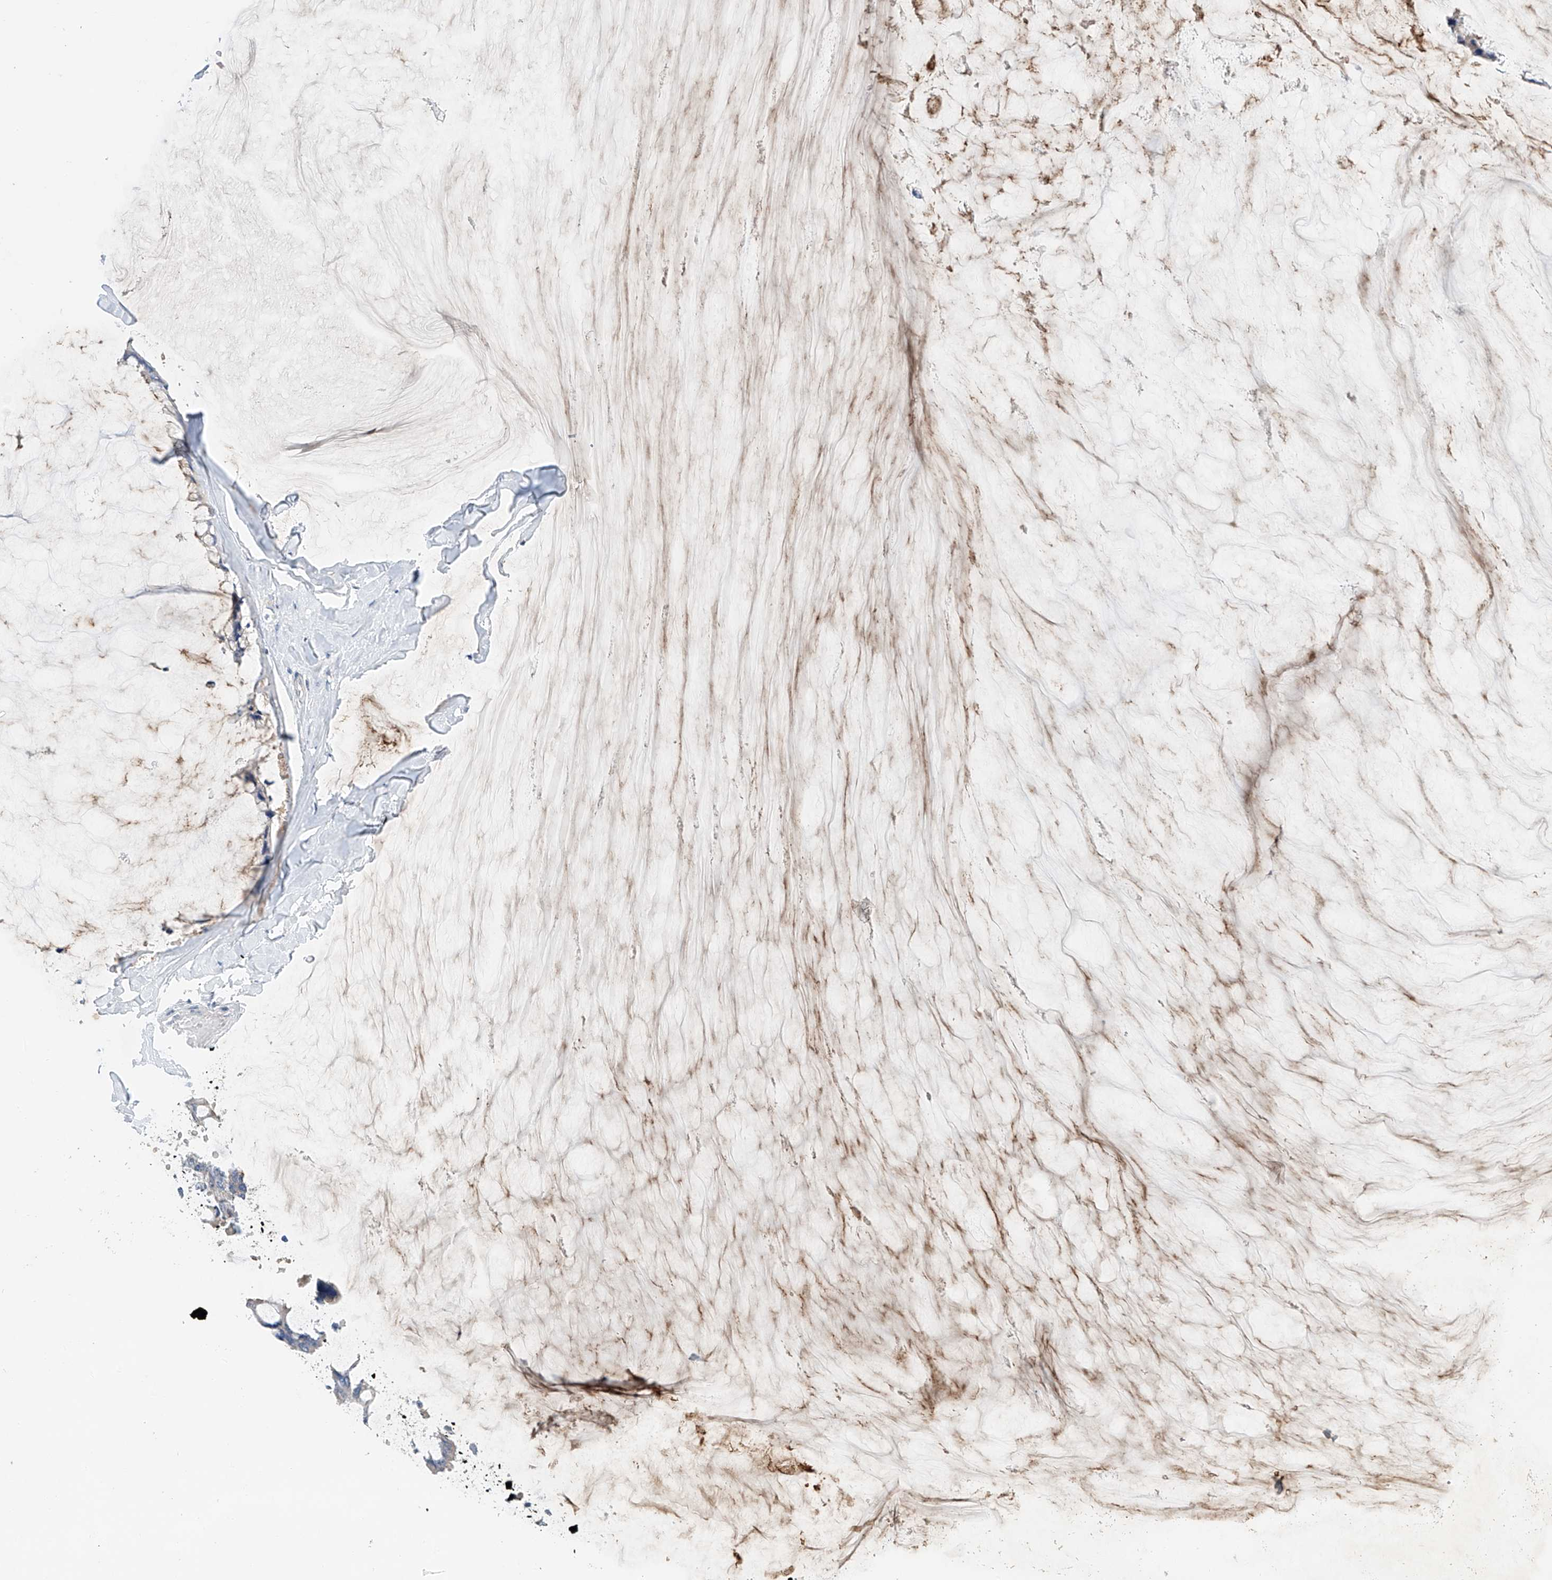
{"staining": {"intensity": "negative", "quantity": "none", "location": "none"}, "tissue": "ovarian cancer", "cell_type": "Tumor cells", "image_type": "cancer", "snomed": [{"axis": "morphology", "description": "Cystadenocarcinoma, mucinous, NOS"}, {"axis": "topography", "description": "Ovary"}], "caption": "Tumor cells show no significant protein expression in ovarian mucinous cystadenocarcinoma.", "gene": "GPC4", "patient": {"sex": "female", "age": 39}}